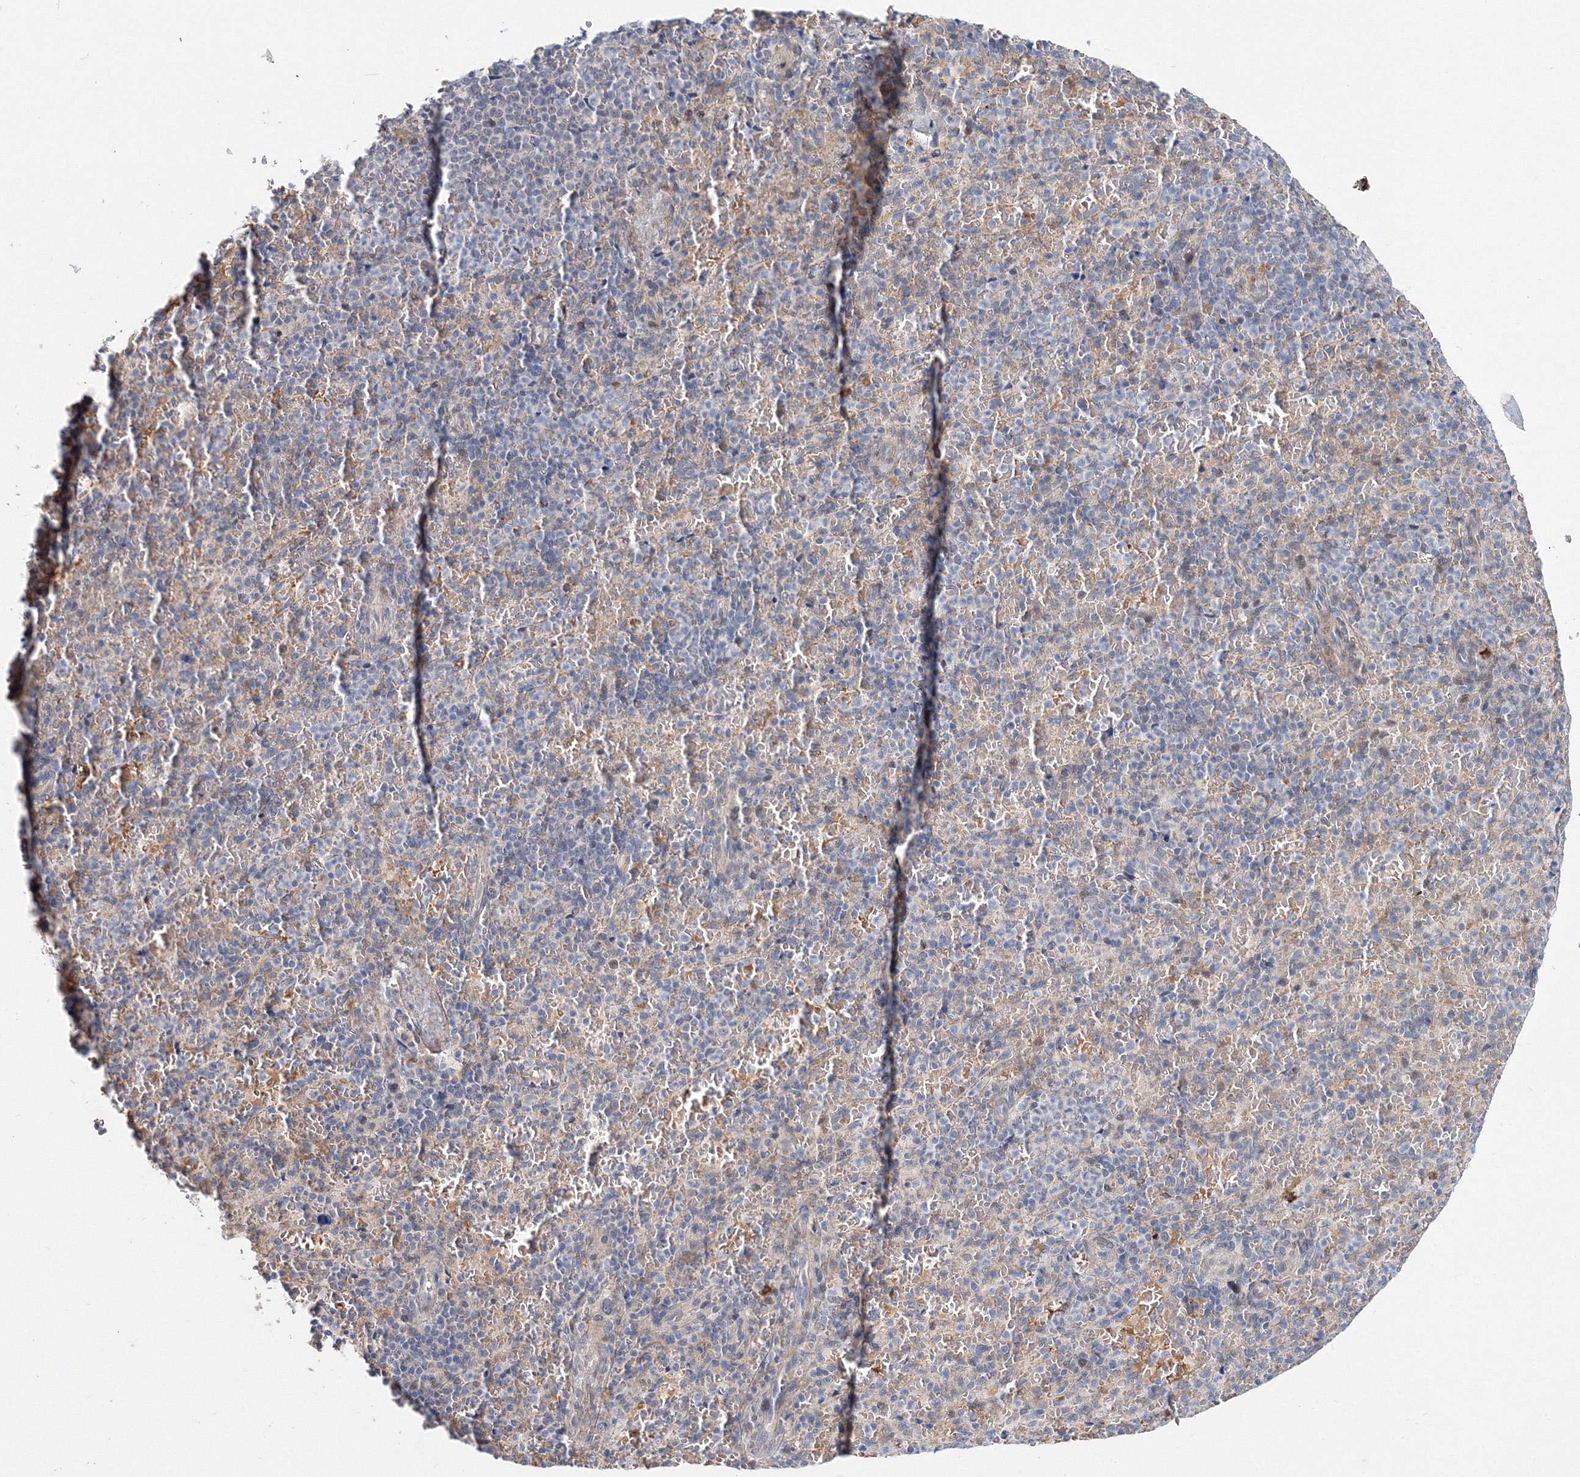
{"staining": {"intensity": "negative", "quantity": "none", "location": "none"}, "tissue": "spleen", "cell_type": "Cells in red pulp", "image_type": "normal", "snomed": [{"axis": "morphology", "description": "Normal tissue, NOS"}, {"axis": "topography", "description": "Spleen"}], "caption": "This is an immunohistochemistry (IHC) micrograph of normal spleen. There is no positivity in cells in red pulp.", "gene": "C11orf52", "patient": {"sex": "female", "age": 74}}